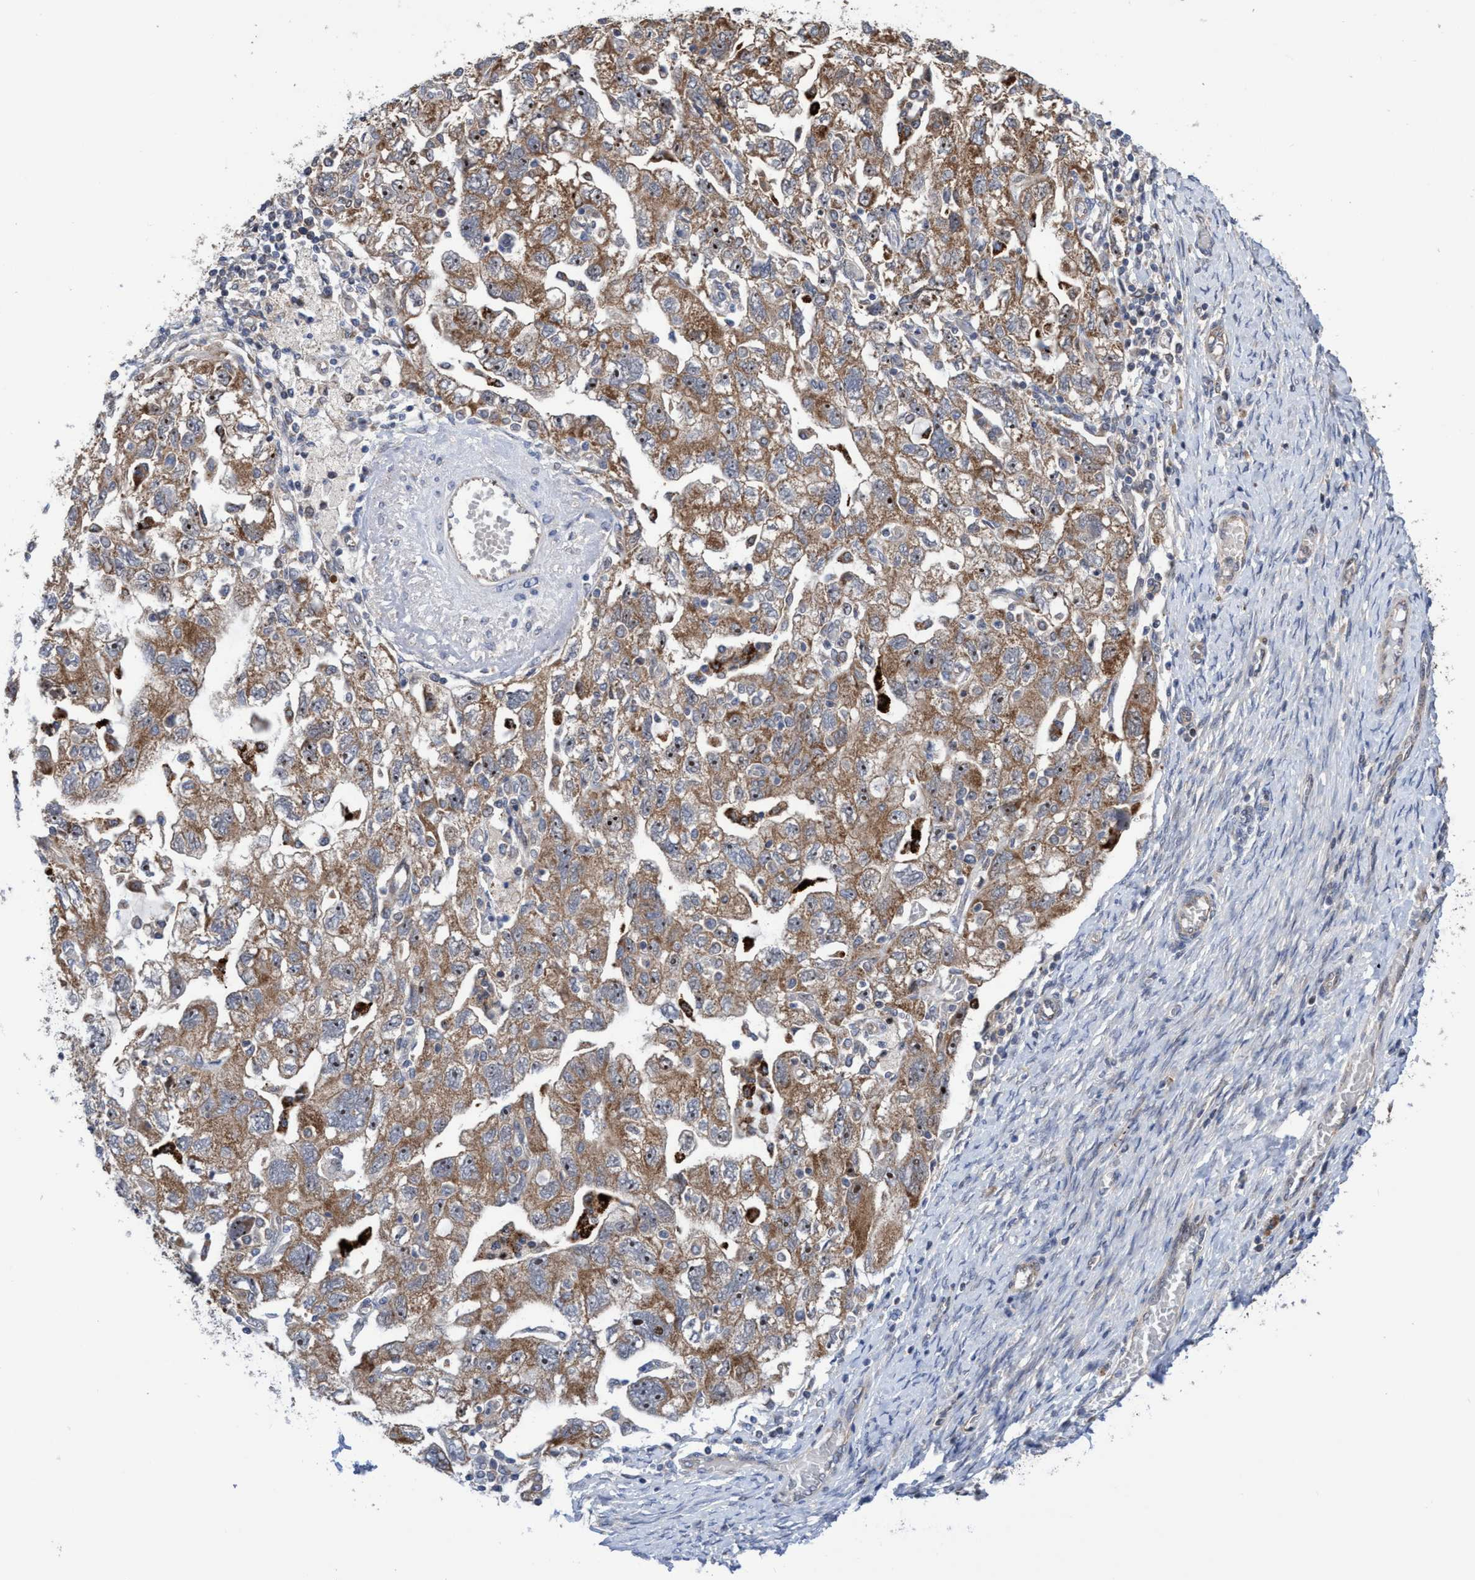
{"staining": {"intensity": "moderate", "quantity": ">75%", "location": "cytoplasmic/membranous,nuclear"}, "tissue": "ovarian cancer", "cell_type": "Tumor cells", "image_type": "cancer", "snomed": [{"axis": "morphology", "description": "Carcinoma, NOS"}, {"axis": "morphology", "description": "Cystadenocarcinoma, serous, NOS"}, {"axis": "topography", "description": "Ovary"}], "caption": "The image displays staining of ovarian serous cystadenocarcinoma, revealing moderate cytoplasmic/membranous and nuclear protein expression (brown color) within tumor cells. The protein is stained brown, and the nuclei are stained in blue (DAB IHC with brightfield microscopy, high magnification).", "gene": "P2RY14", "patient": {"sex": "female", "age": 69}}